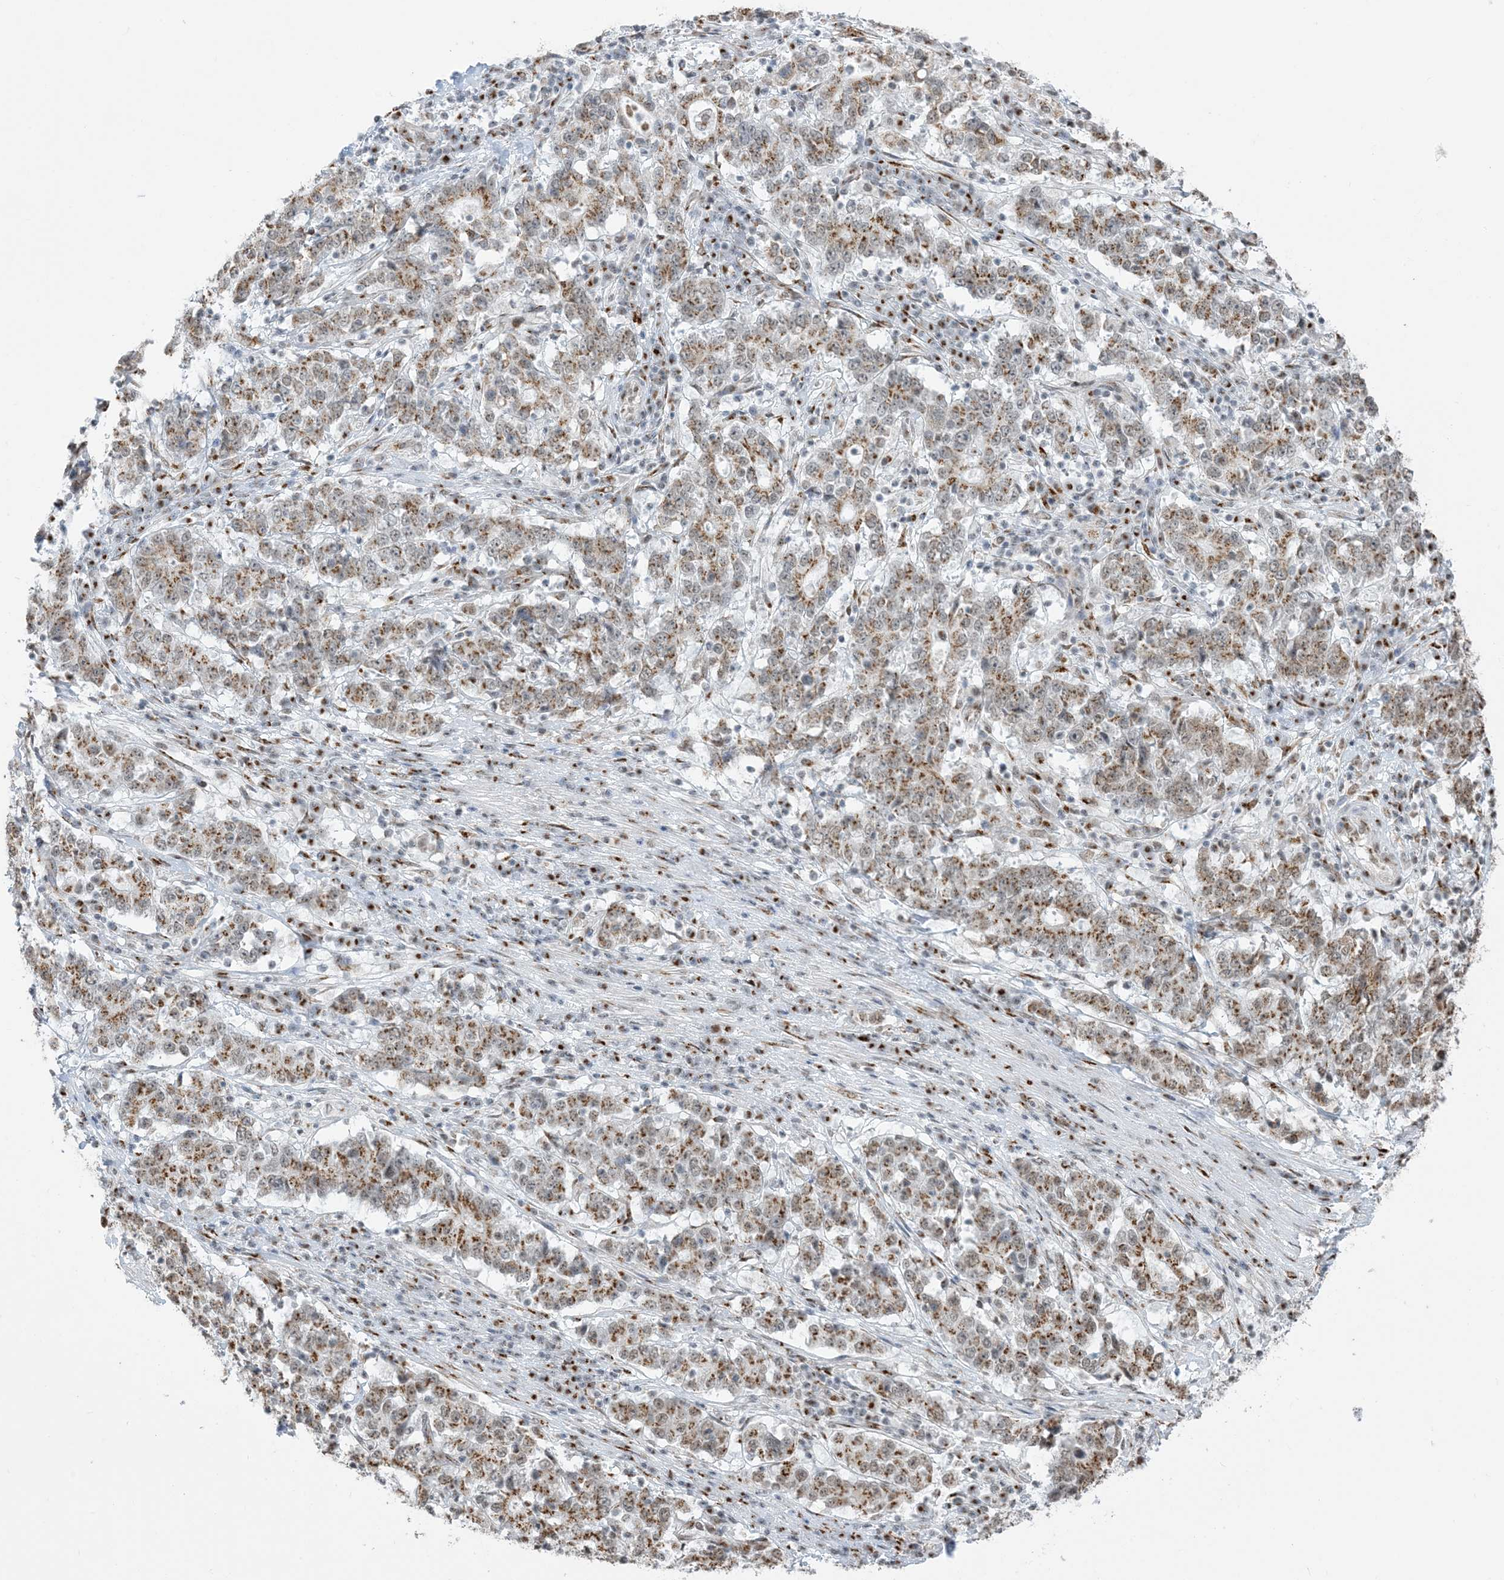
{"staining": {"intensity": "moderate", "quantity": ">75%", "location": "cytoplasmic/membranous,nuclear"}, "tissue": "stomach cancer", "cell_type": "Tumor cells", "image_type": "cancer", "snomed": [{"axis": "morphology", "description": "Adenocarcinoma, NOS"}, {"axis": "topography", "description": "Stomach"}], "caption": "This is a histology image of immunohistochemistry staining of stomach cancer (adenocarcinoma), which shows moderate expression in the cytoplasmic/membranous and nuclear of tumor cells.", "gene": "GPR107", "patient": {"sex": "male", "age": 59}}